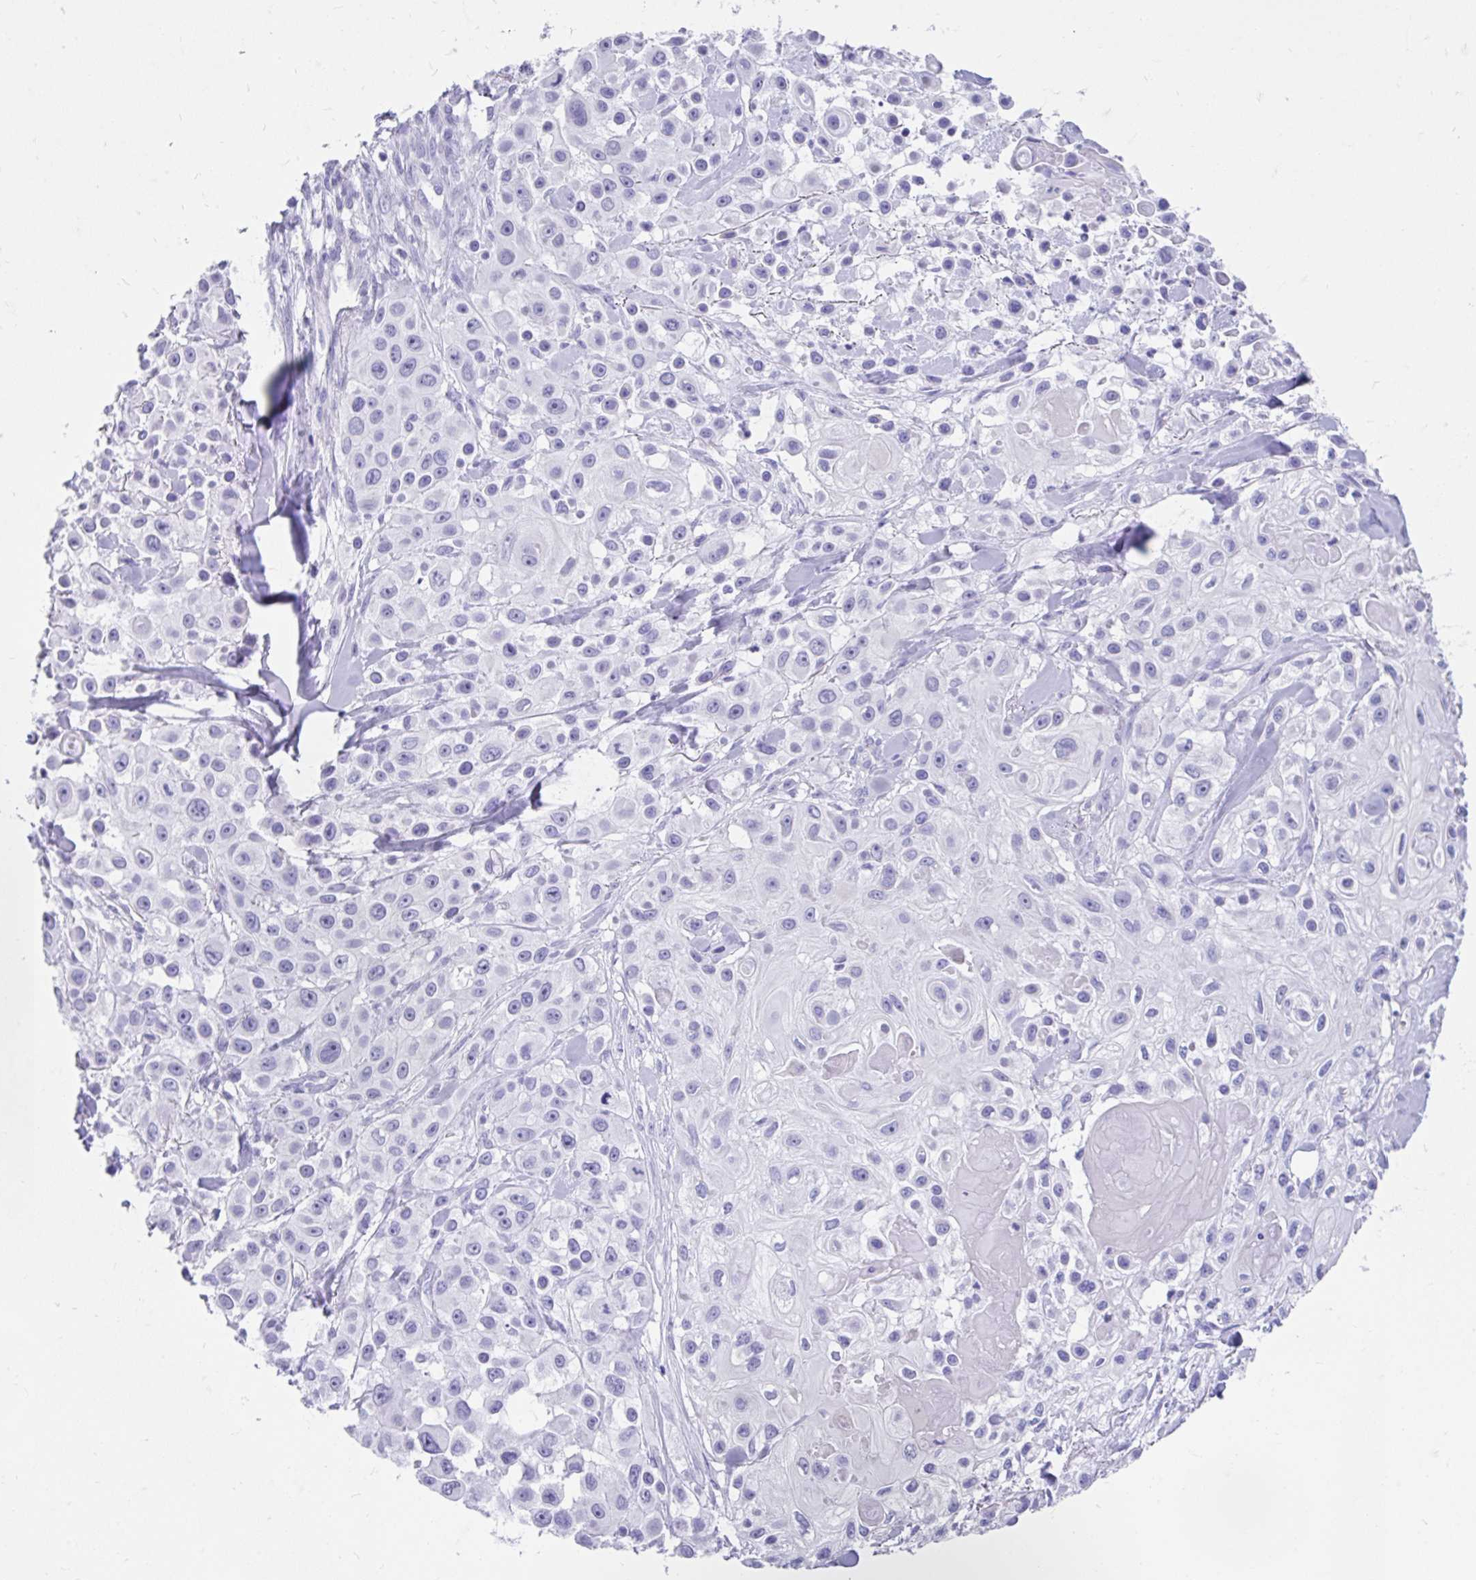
{"staining": {"intensity": "negative", "quantity": "none", "location": "none"}, "tissue": "skin cancer", "cell_type": "Tumor cells", "image_type": "cancer", "snomed": [{"axis": "morphology", "description": "Squamous cell carcinoma, NOS"}, {"axis": "topography", "description": "Skin"}], "caption": "This is an immunohistochemistry (IHC) photomicrograph of human skin squamous cell carcinoma. There is no staining in tumor cells.", "gene": "FAM107A", "patient": {"sex": "male", "age": 63}}